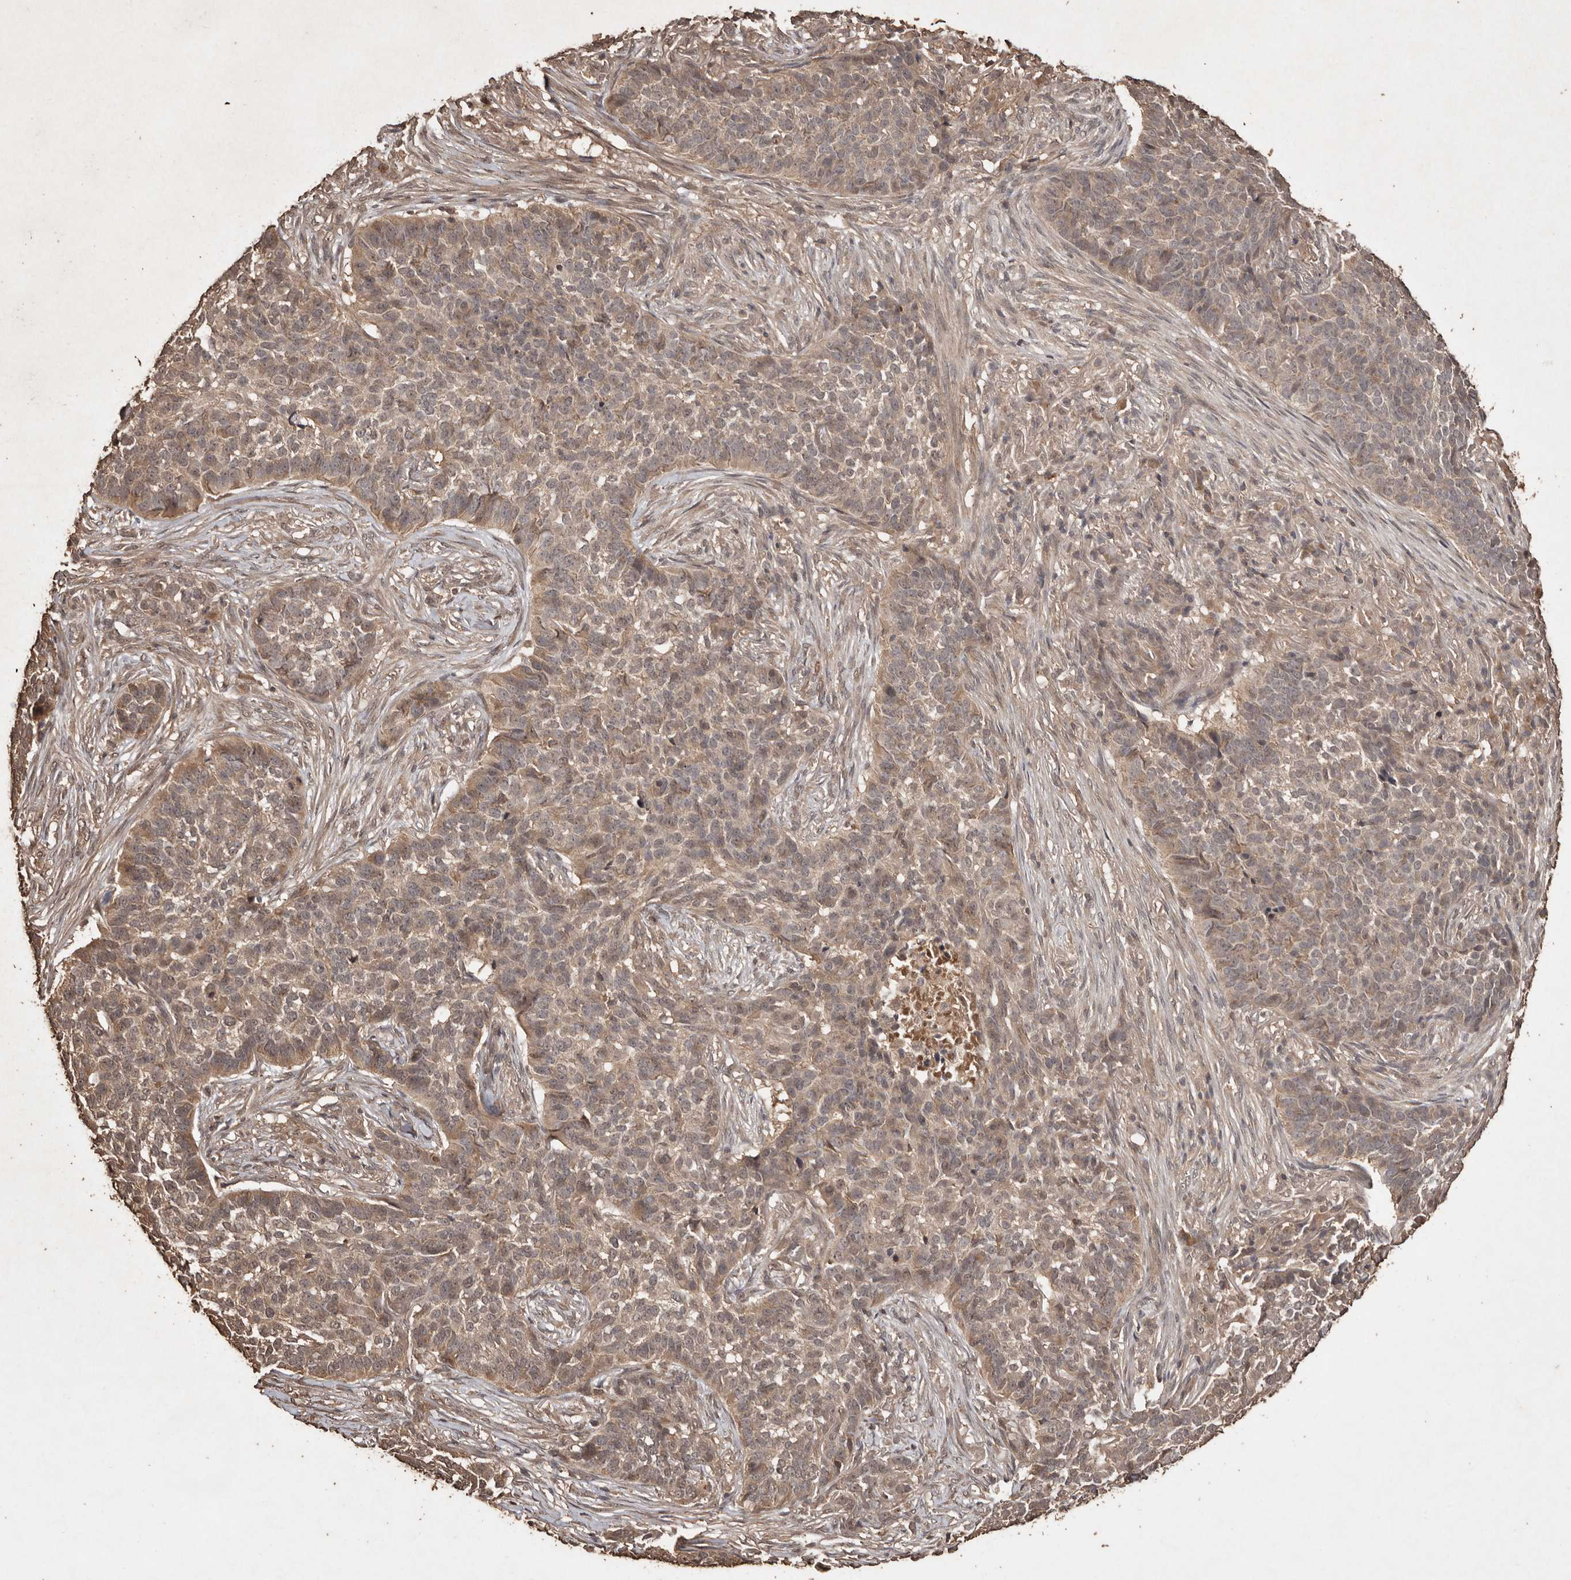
{"staining": {"intensity": "weak", "quantity": ">75%", "location": "cytoplasmic/membranous"}, "tissue": "skin cancer", "cell_type": "Tumor cells", "image_type": "cancer", "snomed": [{"axis": "morphology", "description": "Basal cell carcinoma"}, {"axis": "topography", "description": "Skin"}], "caption": "The immunohistochemical stain shows weak cytoplasmic/membranous staining in tumor cells of skin cancer (basal cell carcinoma) tissue. The protein of interest is shown in brown color, while the nuclei are stained blue.", "gene": "PKDCC", "patient": {"sex": "male", "age": 85}}